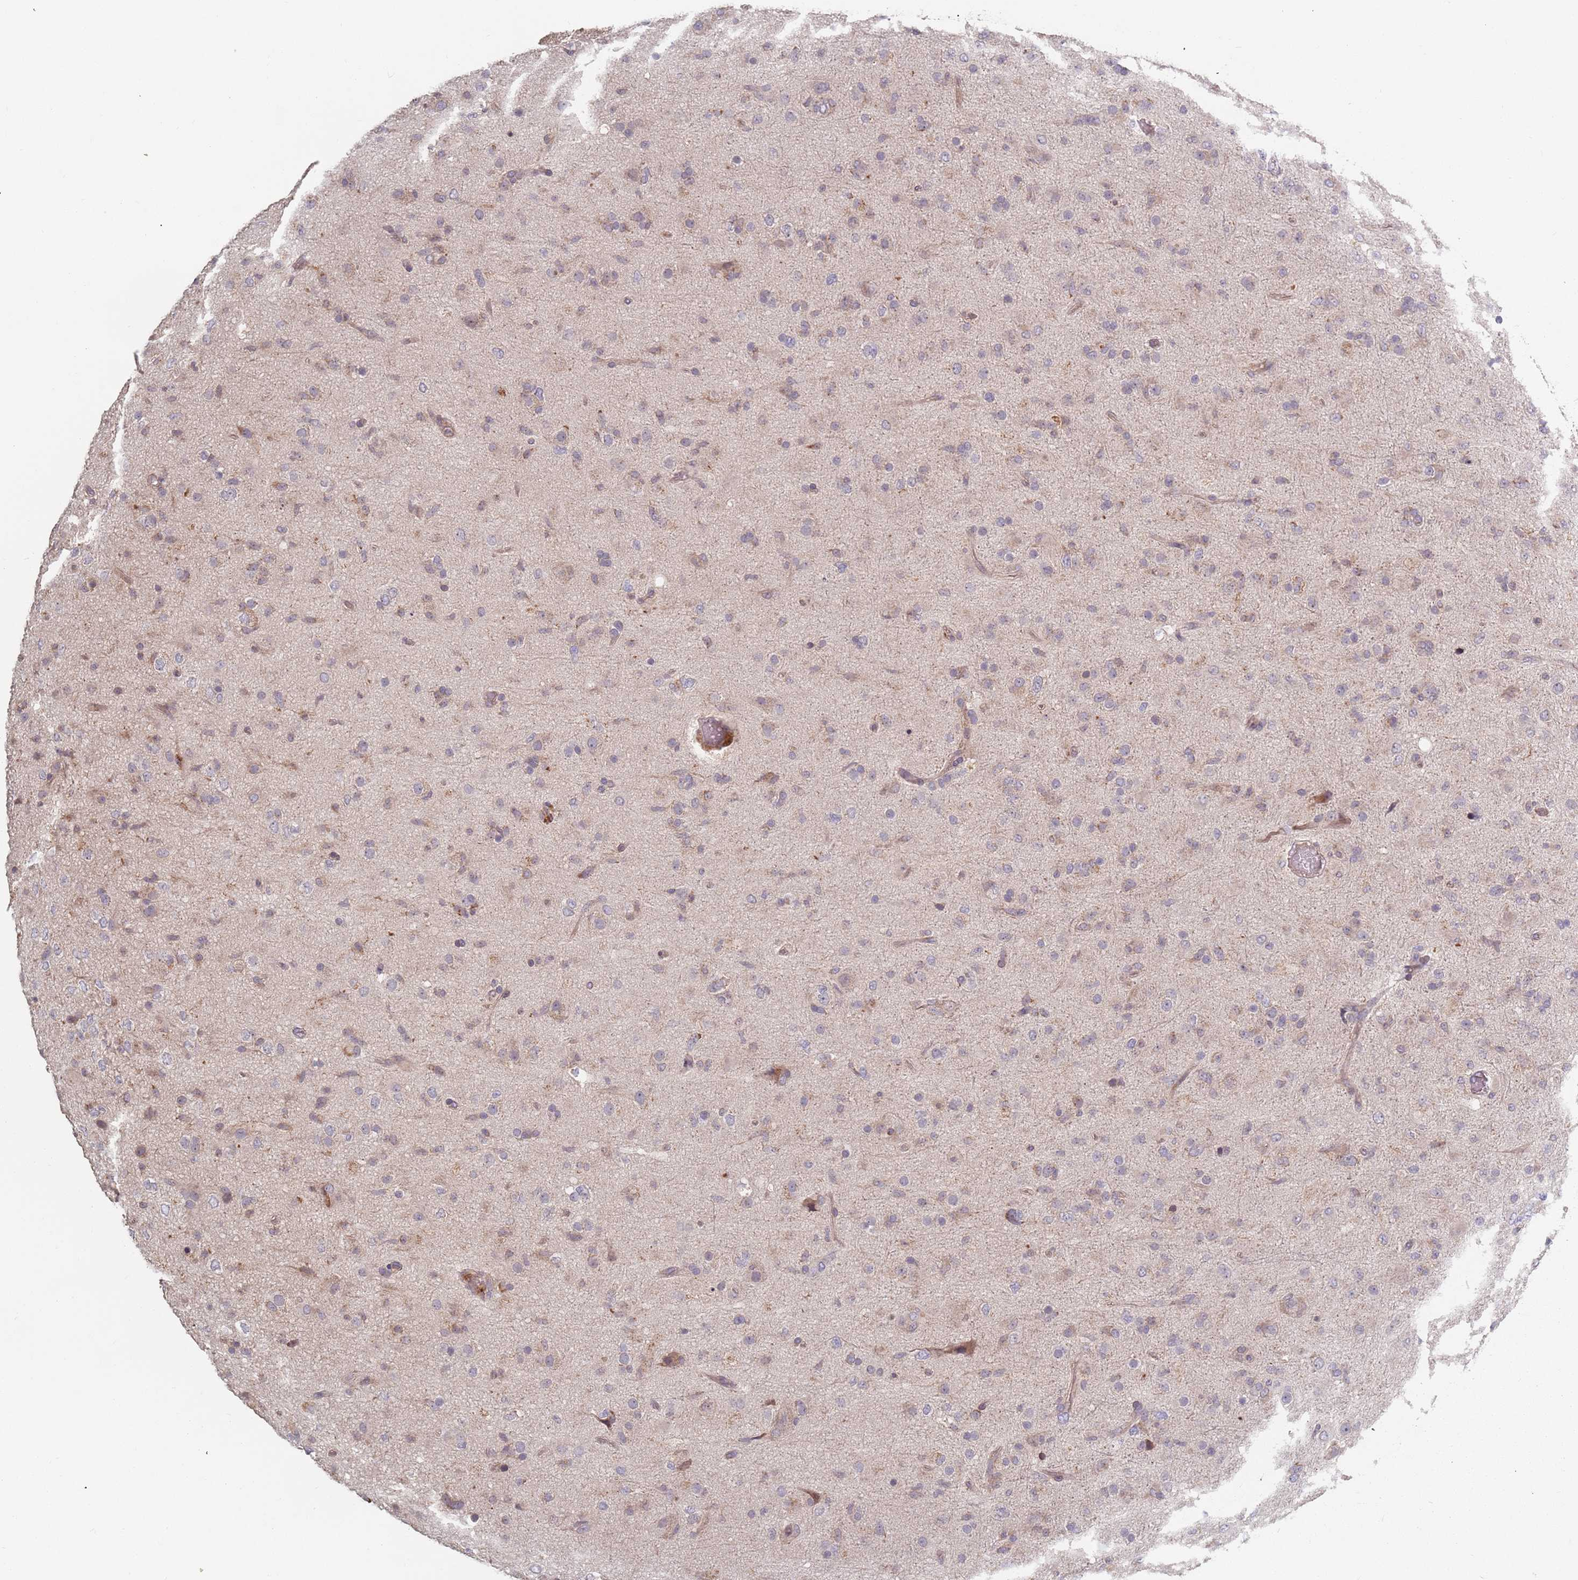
{"staining": {"intensity": "weak", "quantity": "<25%", "location": "cytoplasmic/membranous"}, "tissue": "glioma", "cell_type": "Tumor cells", "image_type": "cancer", "snomed": [{"axis": "morphology", "description": "Glioma, malignant, Low grade"}, {"axis": "topography", "description": "Brain"}], "caption": "Tumor cells show no significant protein expression in glioma. (DAB (3,3'-diaminobenzidine) immunohistochemistry (IHC), high magnification).", "gene": "ADAL", "patient": {"sex": "male", "age": 65}}